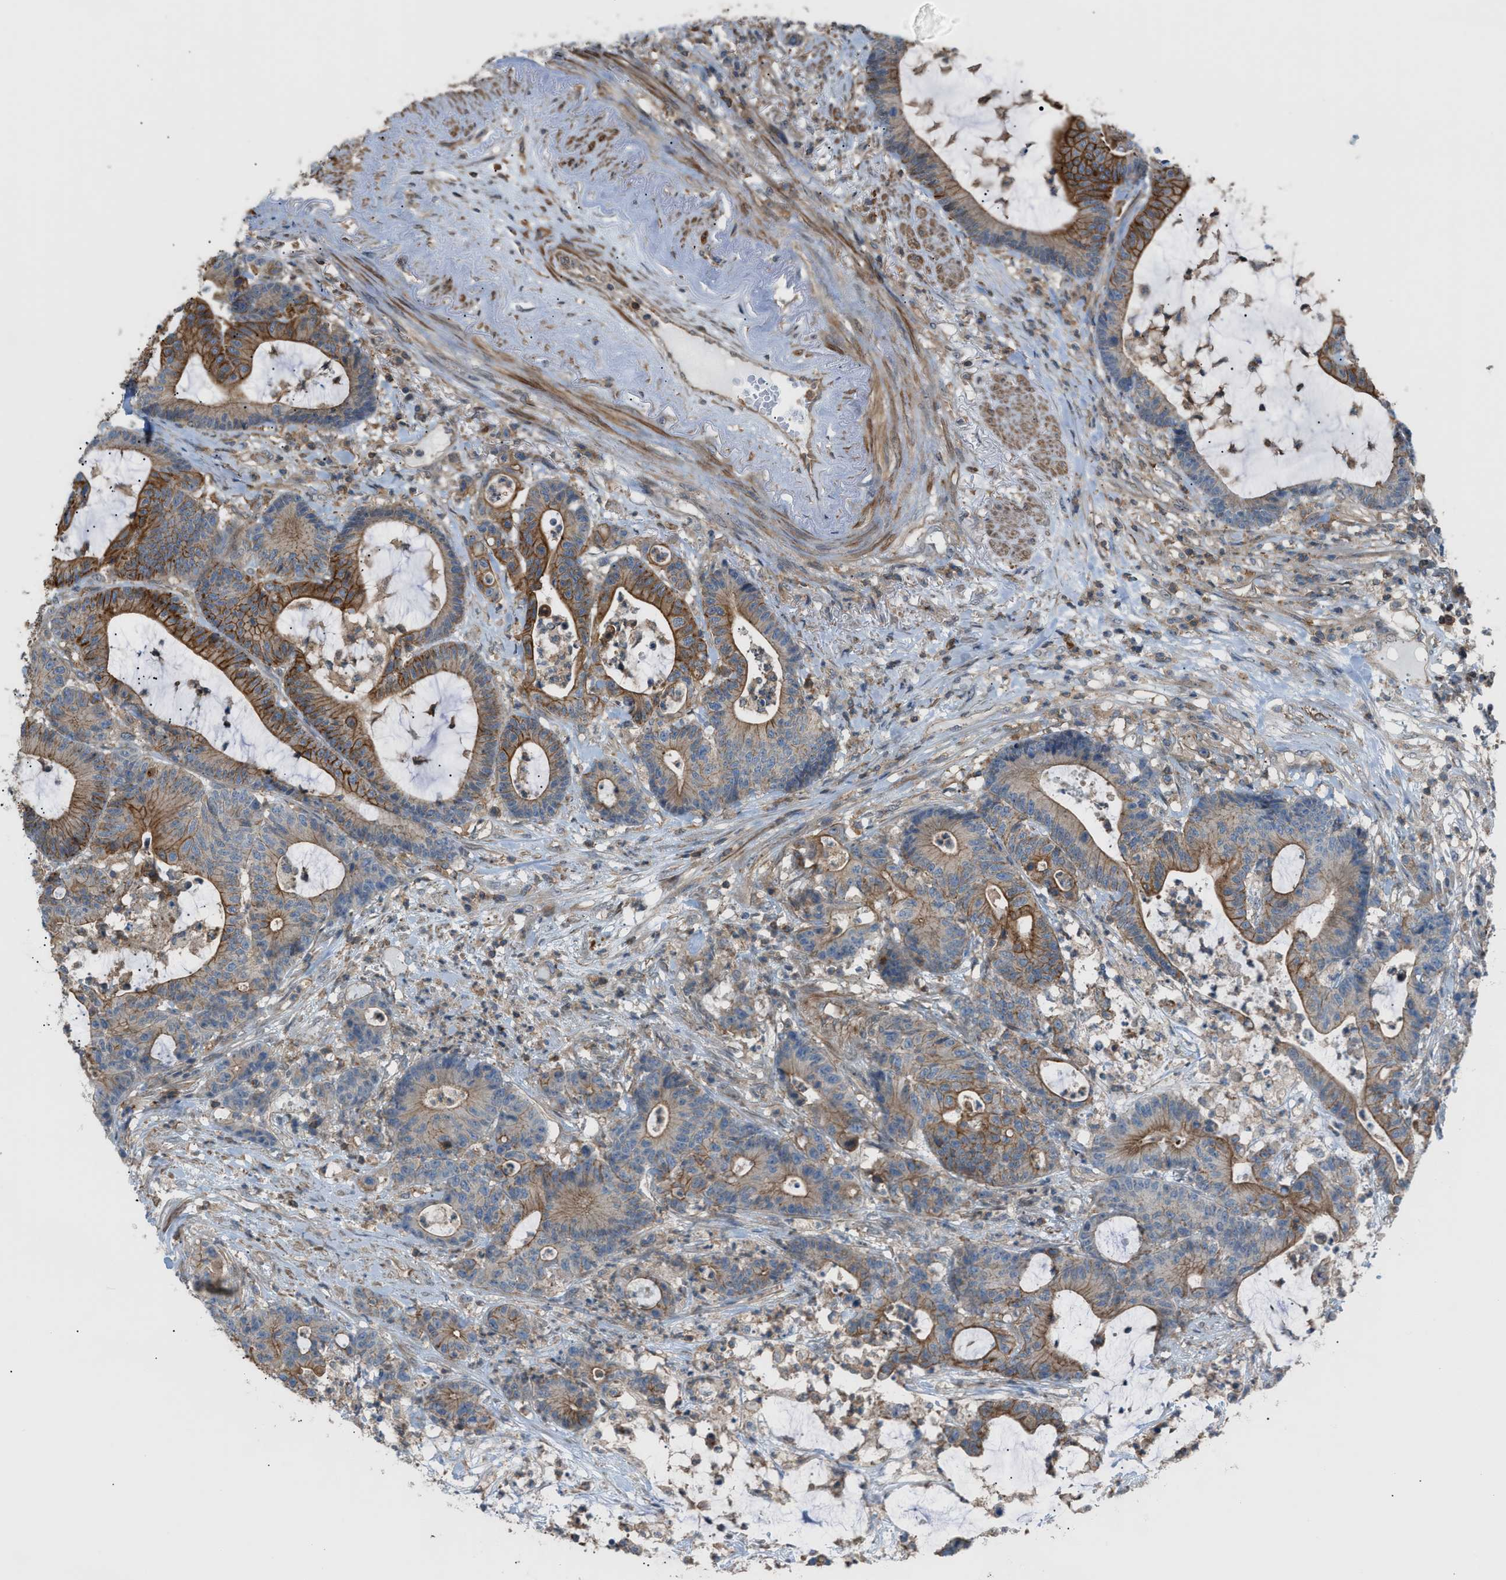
{"staining": {"intensity": "moderate", "quantity": "25%-75%", "location": "cytoplasmic/membranous"}, "tissue": "colorectal cancer", "cell_type": "Tumor cells", "image_type": "cancer", "snomed": [{"axis": "morphology", "description": "Adenocarcinoma, NOS"}, {"axis": "topography", "description": "Colon"}], "caption": "Immunohistochemical staining of colorectal cancer (adenocarcinoma) exhibits medium levels of moderate cytoplasmic/membranous protein staining in about 25%-75% of tumor cells.", "gene": "DYRK1A", "patient": {"sex": "female", "age": 84}}